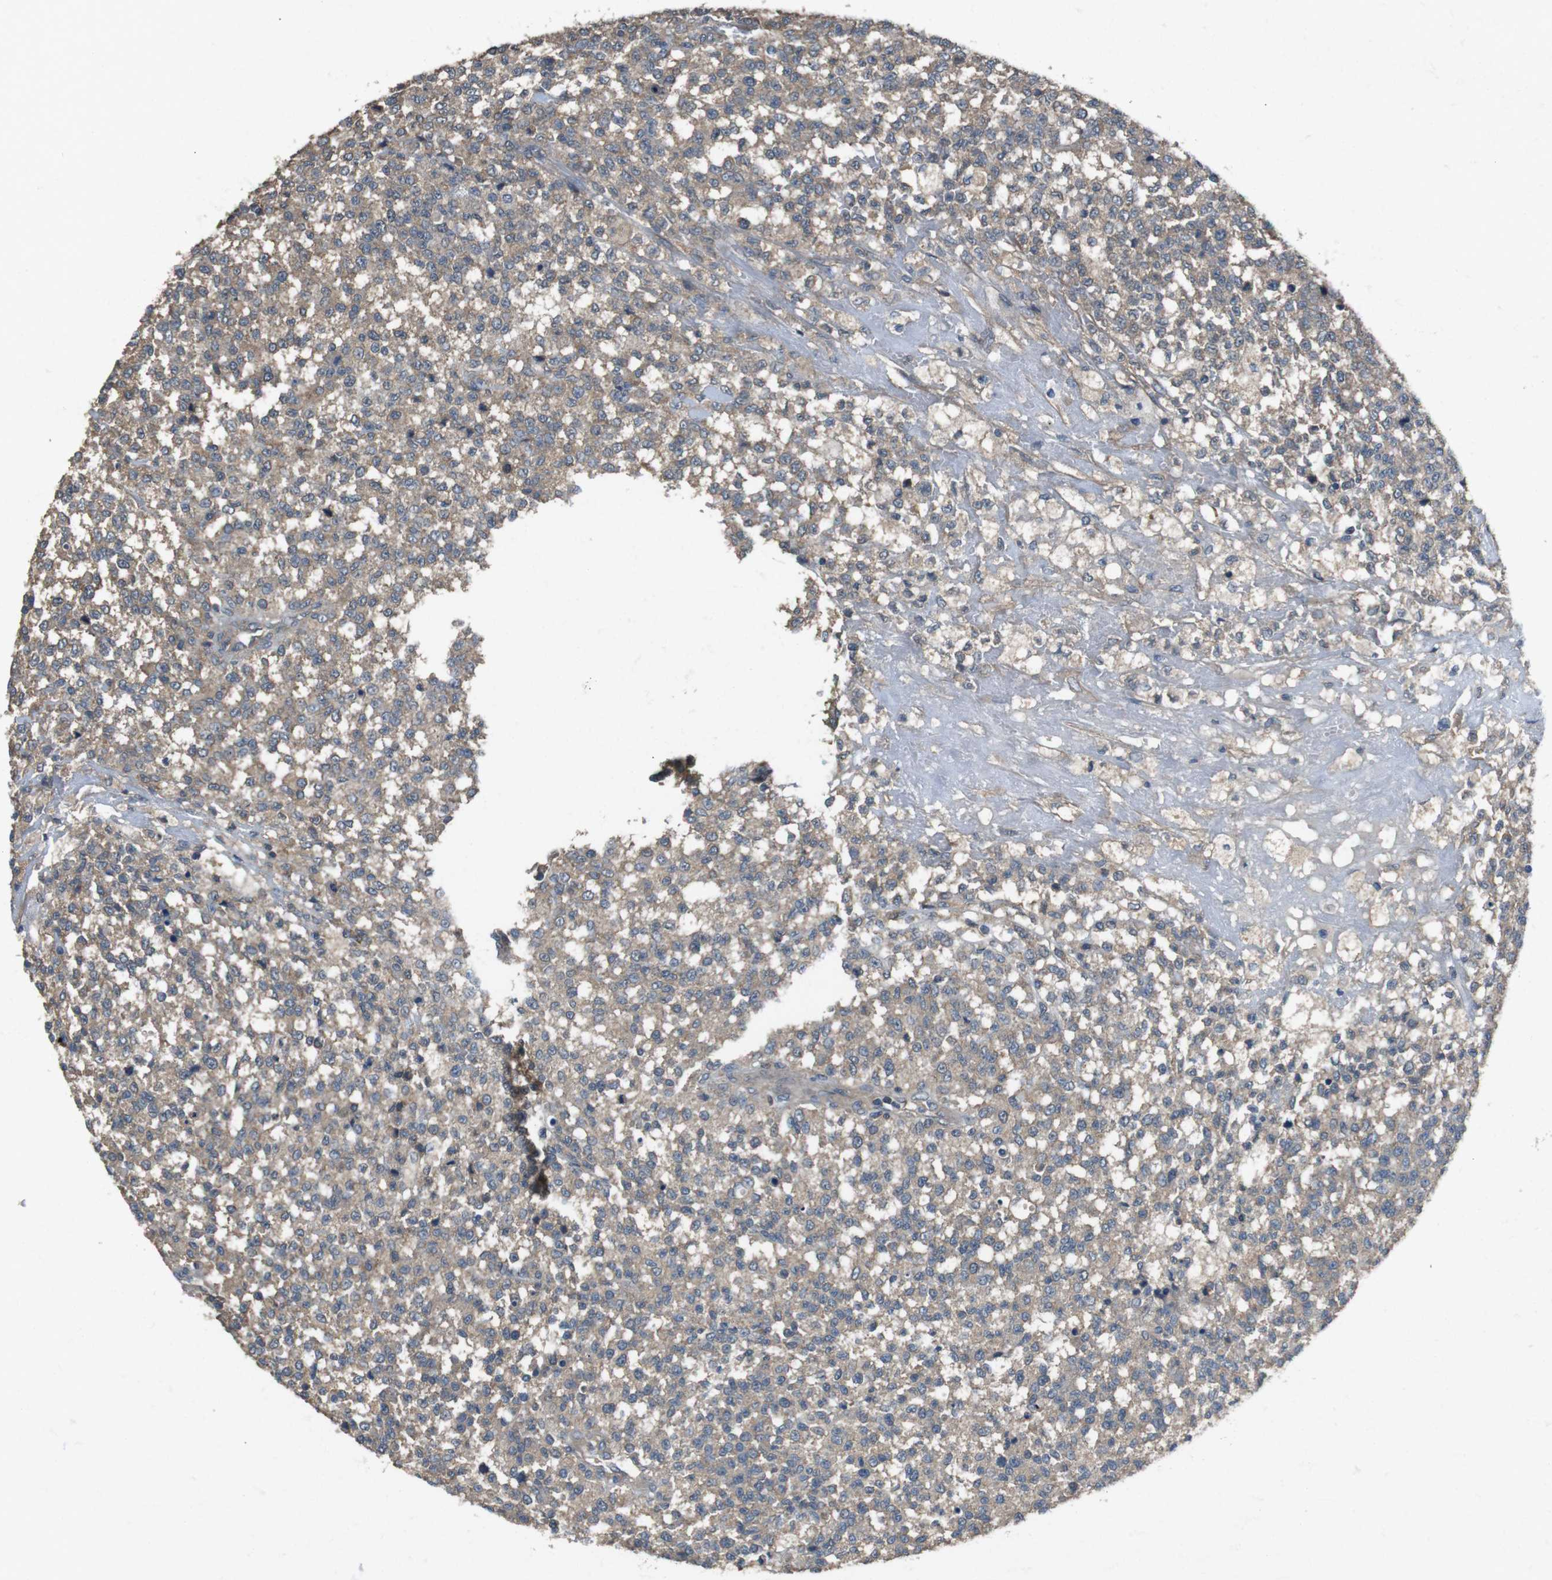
{"staining": {"intensity": "weak", "quantity": ">75%", "location": "cytoplasmic/membranous"}, "tissue": "testis cancer", "cell_type": "Tumor cells", "image_type": "cancer", "snomed": [{"axis": "morphology", "description": "Seminoma, NOS"}, {"axis": "topography", "description": "Testis"}], "caption": "Brown immunohistochemical staining in human testis cancer exhibits weak cytoplasmic/membranous expression in about >75% of tumor cells.", "gene": "FUT2", "patient": {"sex": "male", "age": 59}}